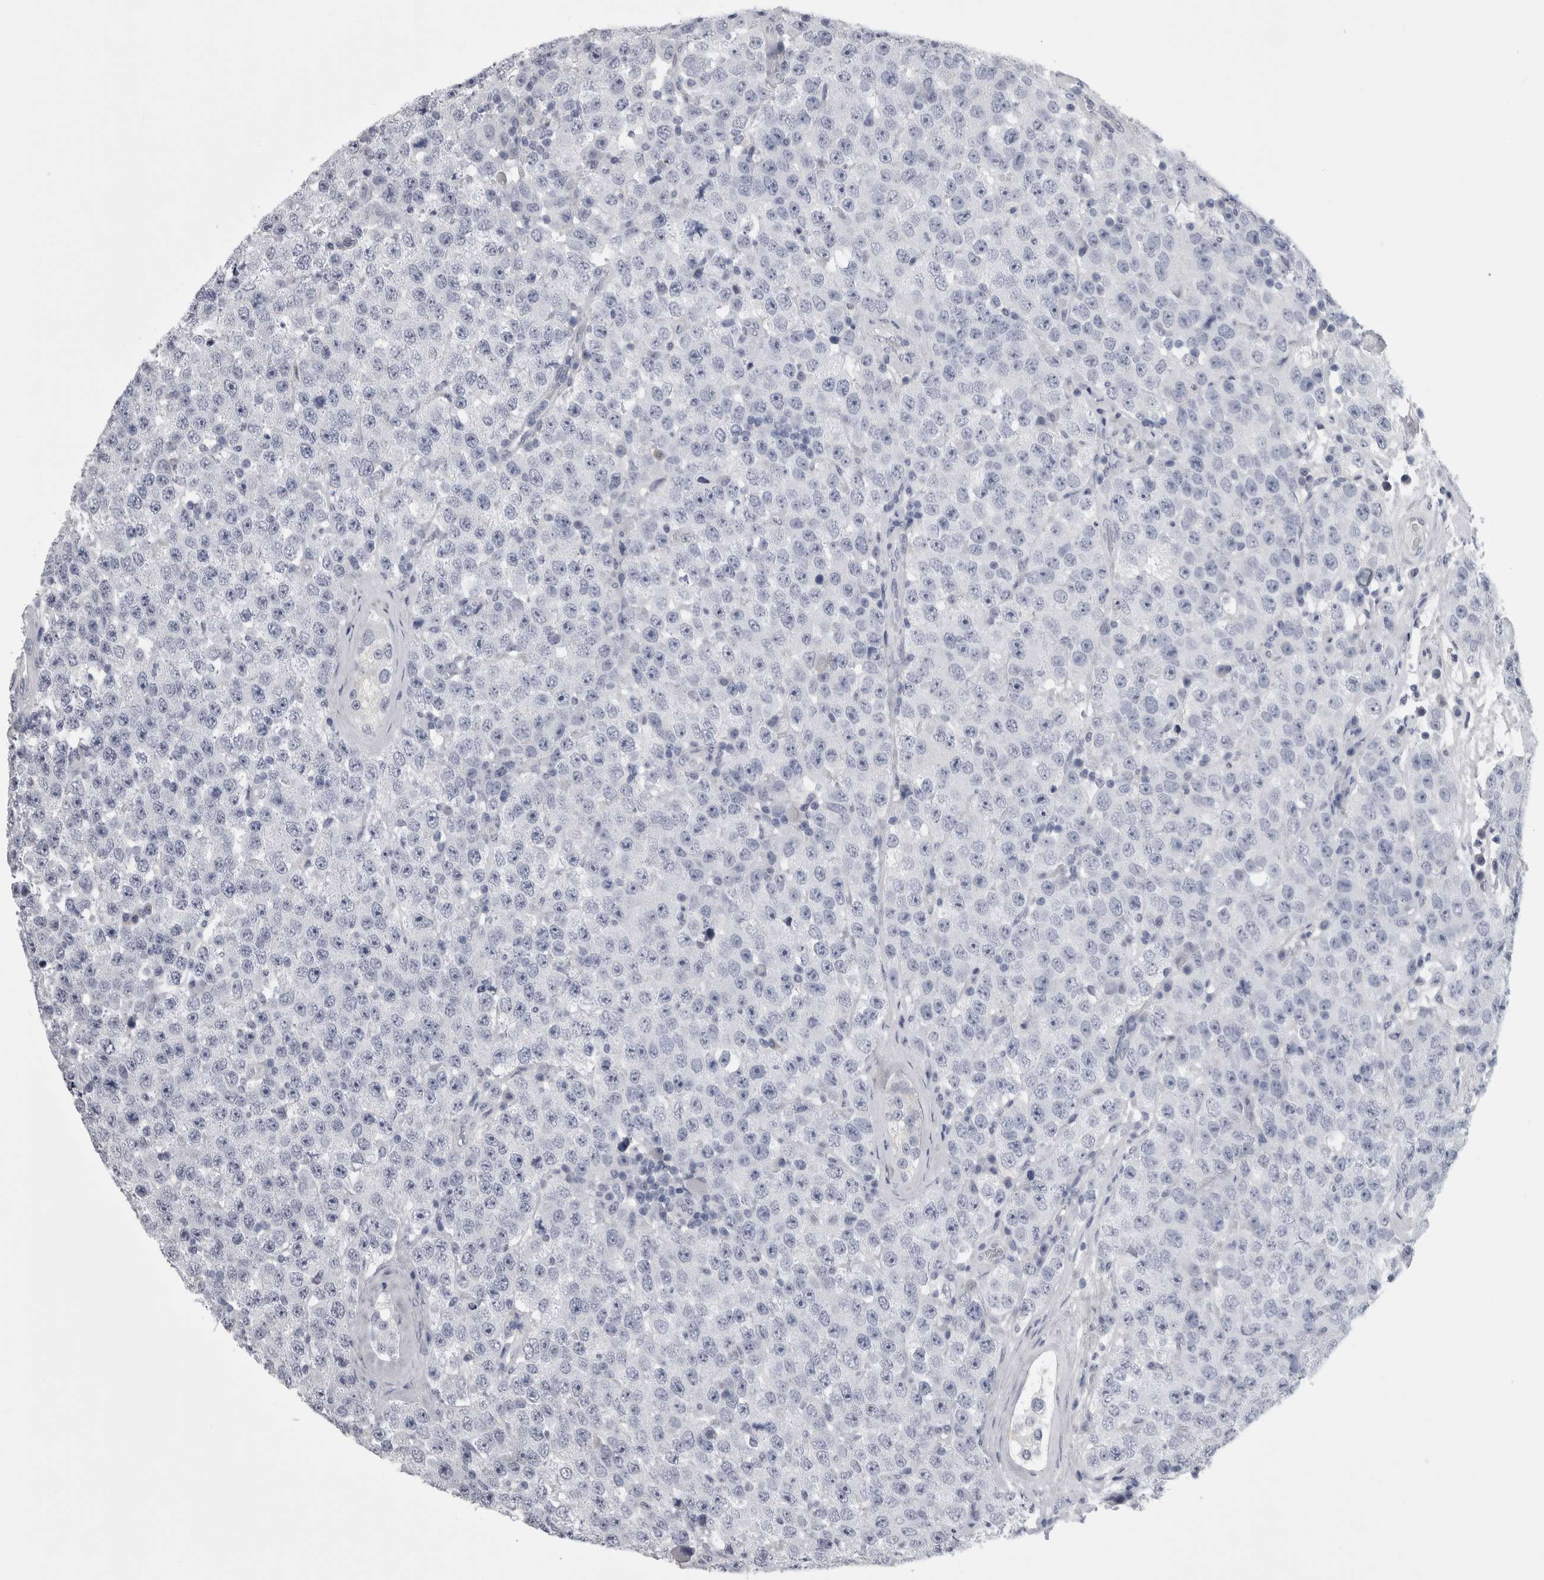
{"staining": {"intensity": "negative", "quantity": "none", "location": "none"}, "tissue": "testis cancer", "cell_type": "Tumor cells", "image_type": "cancer", "snomed": [{"axis": "morphology", "description": "Seminoma, NOS"}, {"axis": "morphology", "description": "Carcinoma, Embryonal, NOS"}, {"axis": "topography", "description": "Testis"}], "caption": "A photomicrograph of human testis cancer is negative for staining in tumor cells. The staining was performed using DAB (3,3'-diaminobenzidine) to visualize the protein expression in brown, while the nuclei were stained in blue with hematoxylin (Magnification: 20x).", "gene": "AFMID", "patient": {"sex": "male", "age": 28}}